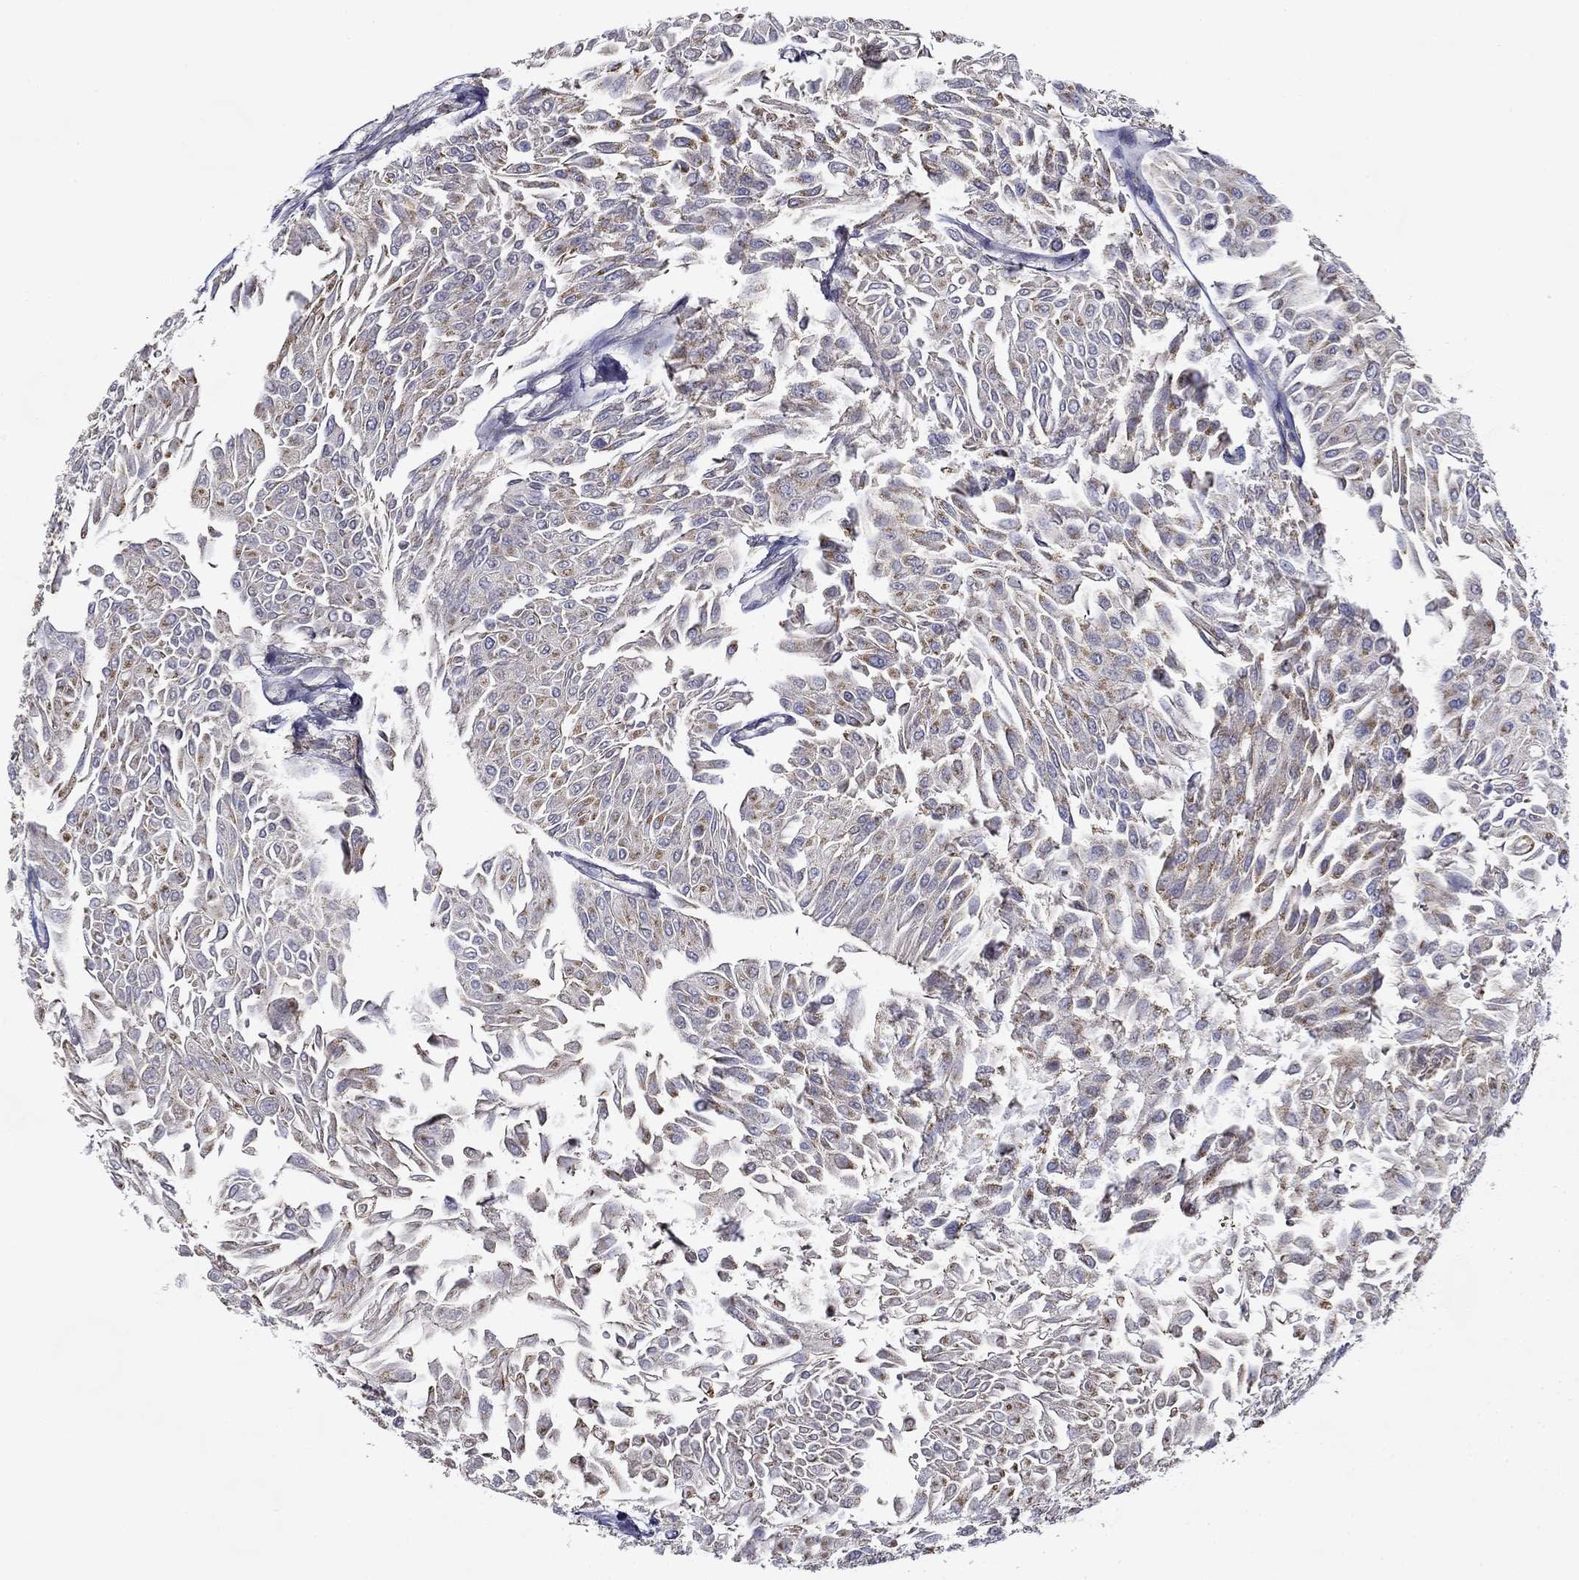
{"staining": {"intensity": "negative", "quantity": "none", "location": "none"}, "tissue": "urothelial cancer", "cell_type": "Tumor cells", "image_type": "cancer", "snomed": [{"axis": "morphology", "description": "Urothelial carcinoma, Low grade"}, {"axis": "topography", "description": "Urinary bladder"}], "caption": "Immunohistochemistry (IHC) of human urothelial cancer demonstrates no staining in tumor cells.", "gene": "SPATA7", "patient": {"sex": "male", "age": 67}}